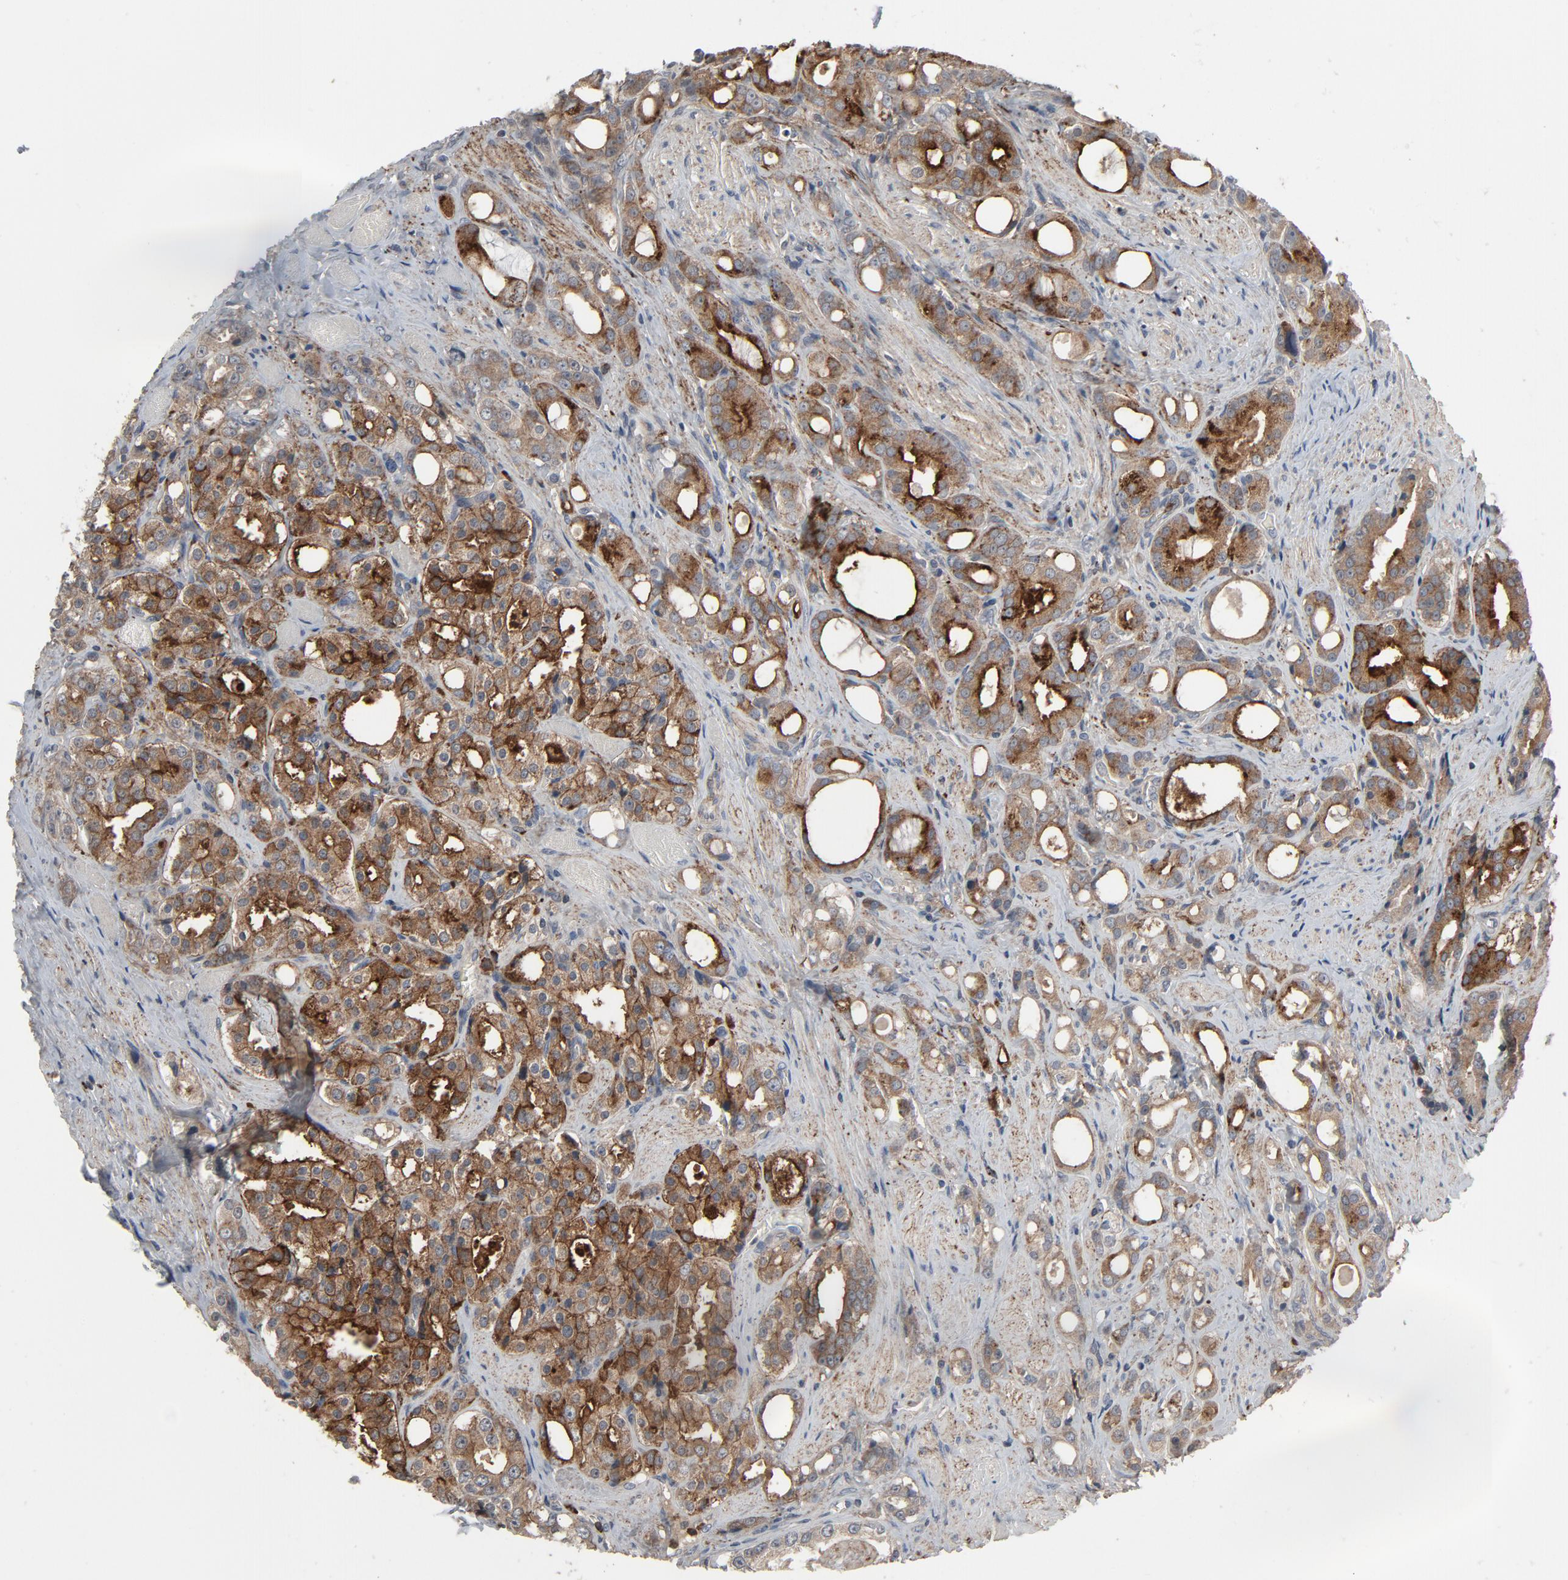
{"staining": {"intensity": "moderate", "quantity": ">75%", "location": "cytoplasmic/membranous"}, "tissue": "prostate cancer", "cell_type": "Tumor cells", "image_type": "cancer", "snomed": [{"axis": "morphology", "description": "Adenocarcinoma, Medium grade"}, {"axis": "topography", "description": "Prostate"}], "caption": "Prostate cancer stained with a protein marker reveals moderate staining in tumor cells.", "gene": "PDZD4", "patient": {"sex": "male", "age": 60}}